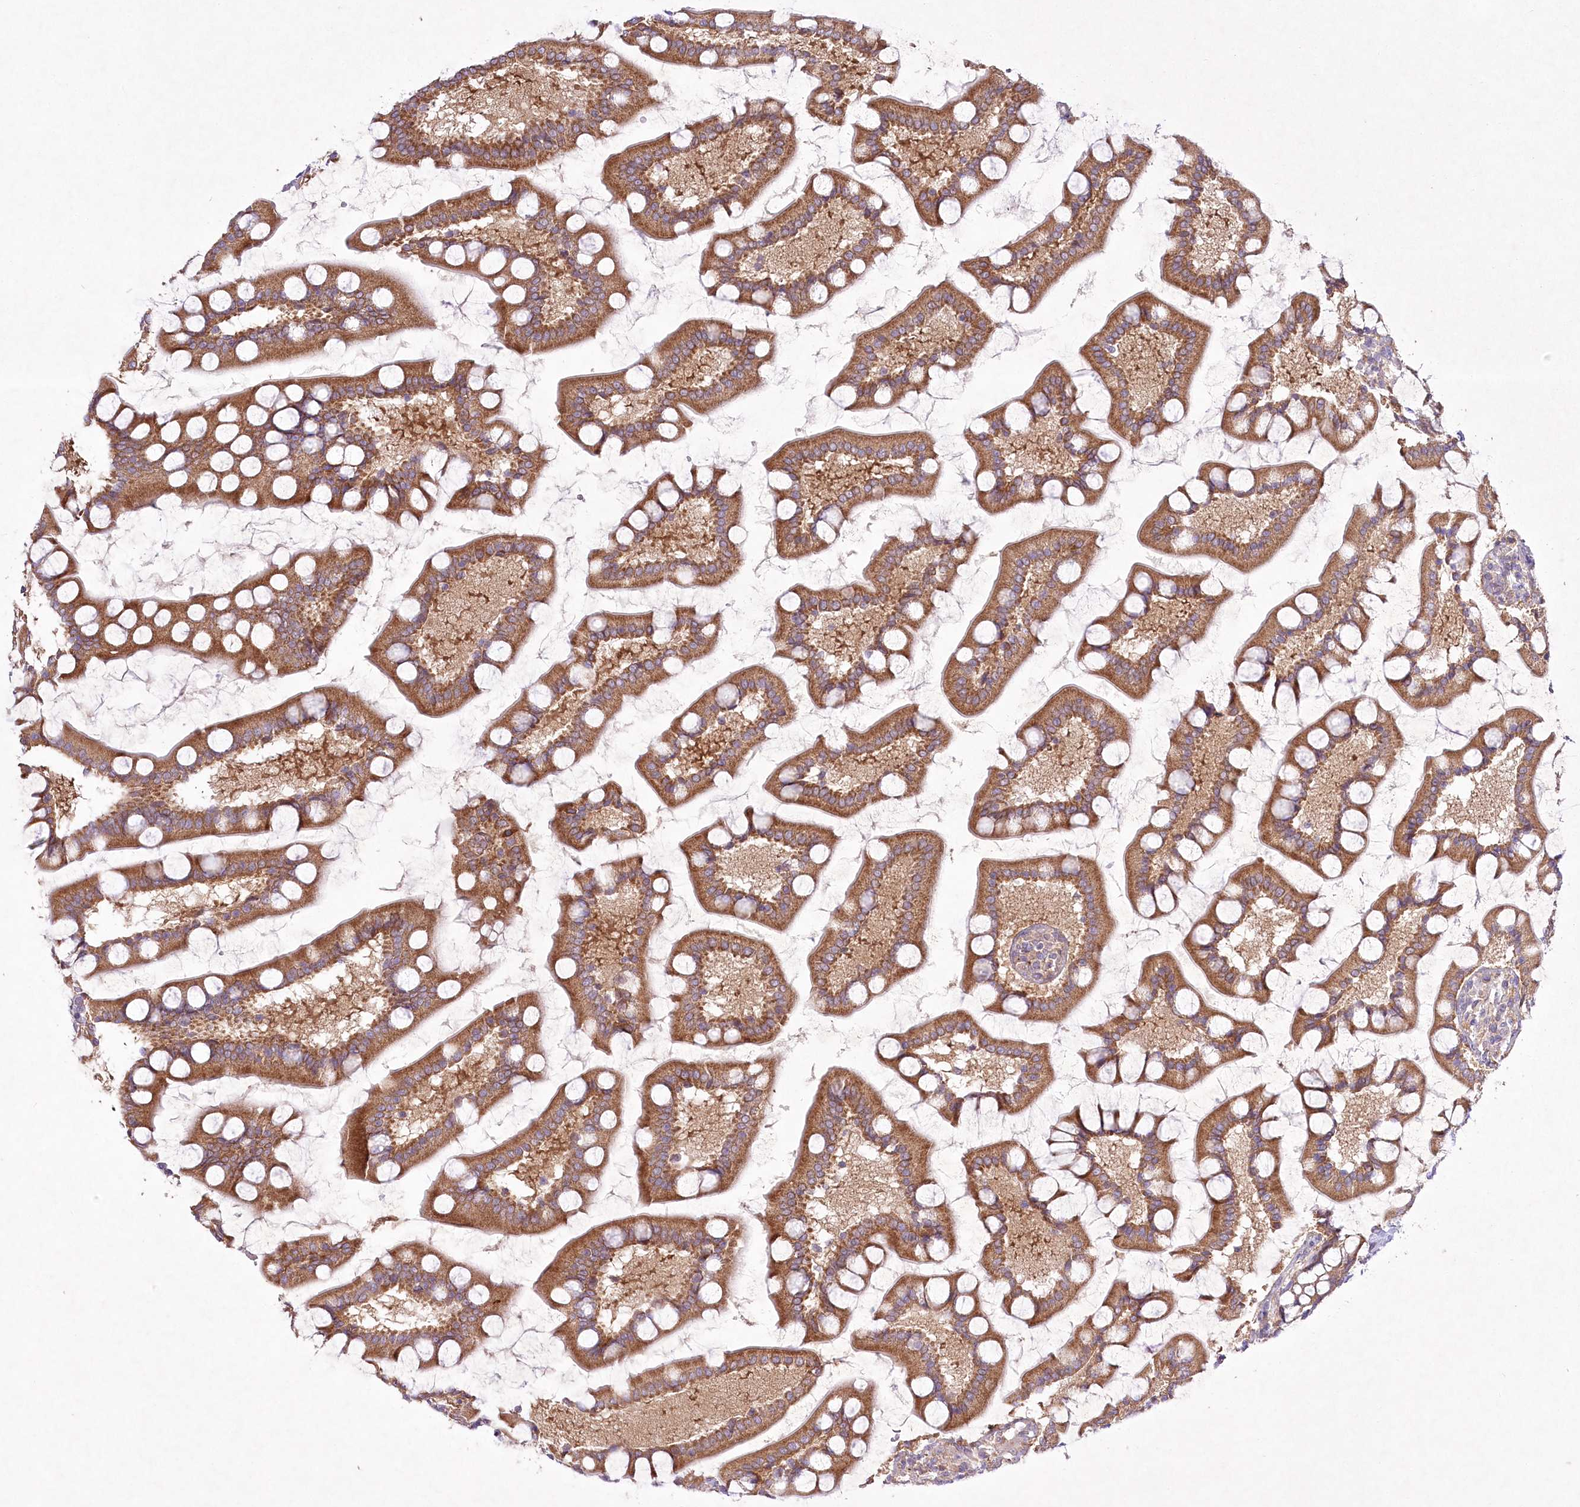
{"staining": {"intensity": "strong", "quantity": ">75%", "location": "cytoplasmic/membranous"}, "tissue": "small intestine", "cell_type": "Glandular cells", "image_type": "normal", "snomed": [{"axis": "morphology", "description": "Normal tissue, NOS"}, {"axis": "topography", "description": "Small intestine"}], "caption": "Glandular cells display high levels of strong cytoplasmic/membranous positivity in approximately >75% of cells in normal human small intestine.", "gene": "PYROXD1", "patient": {"sex": "male", "age": 41}}